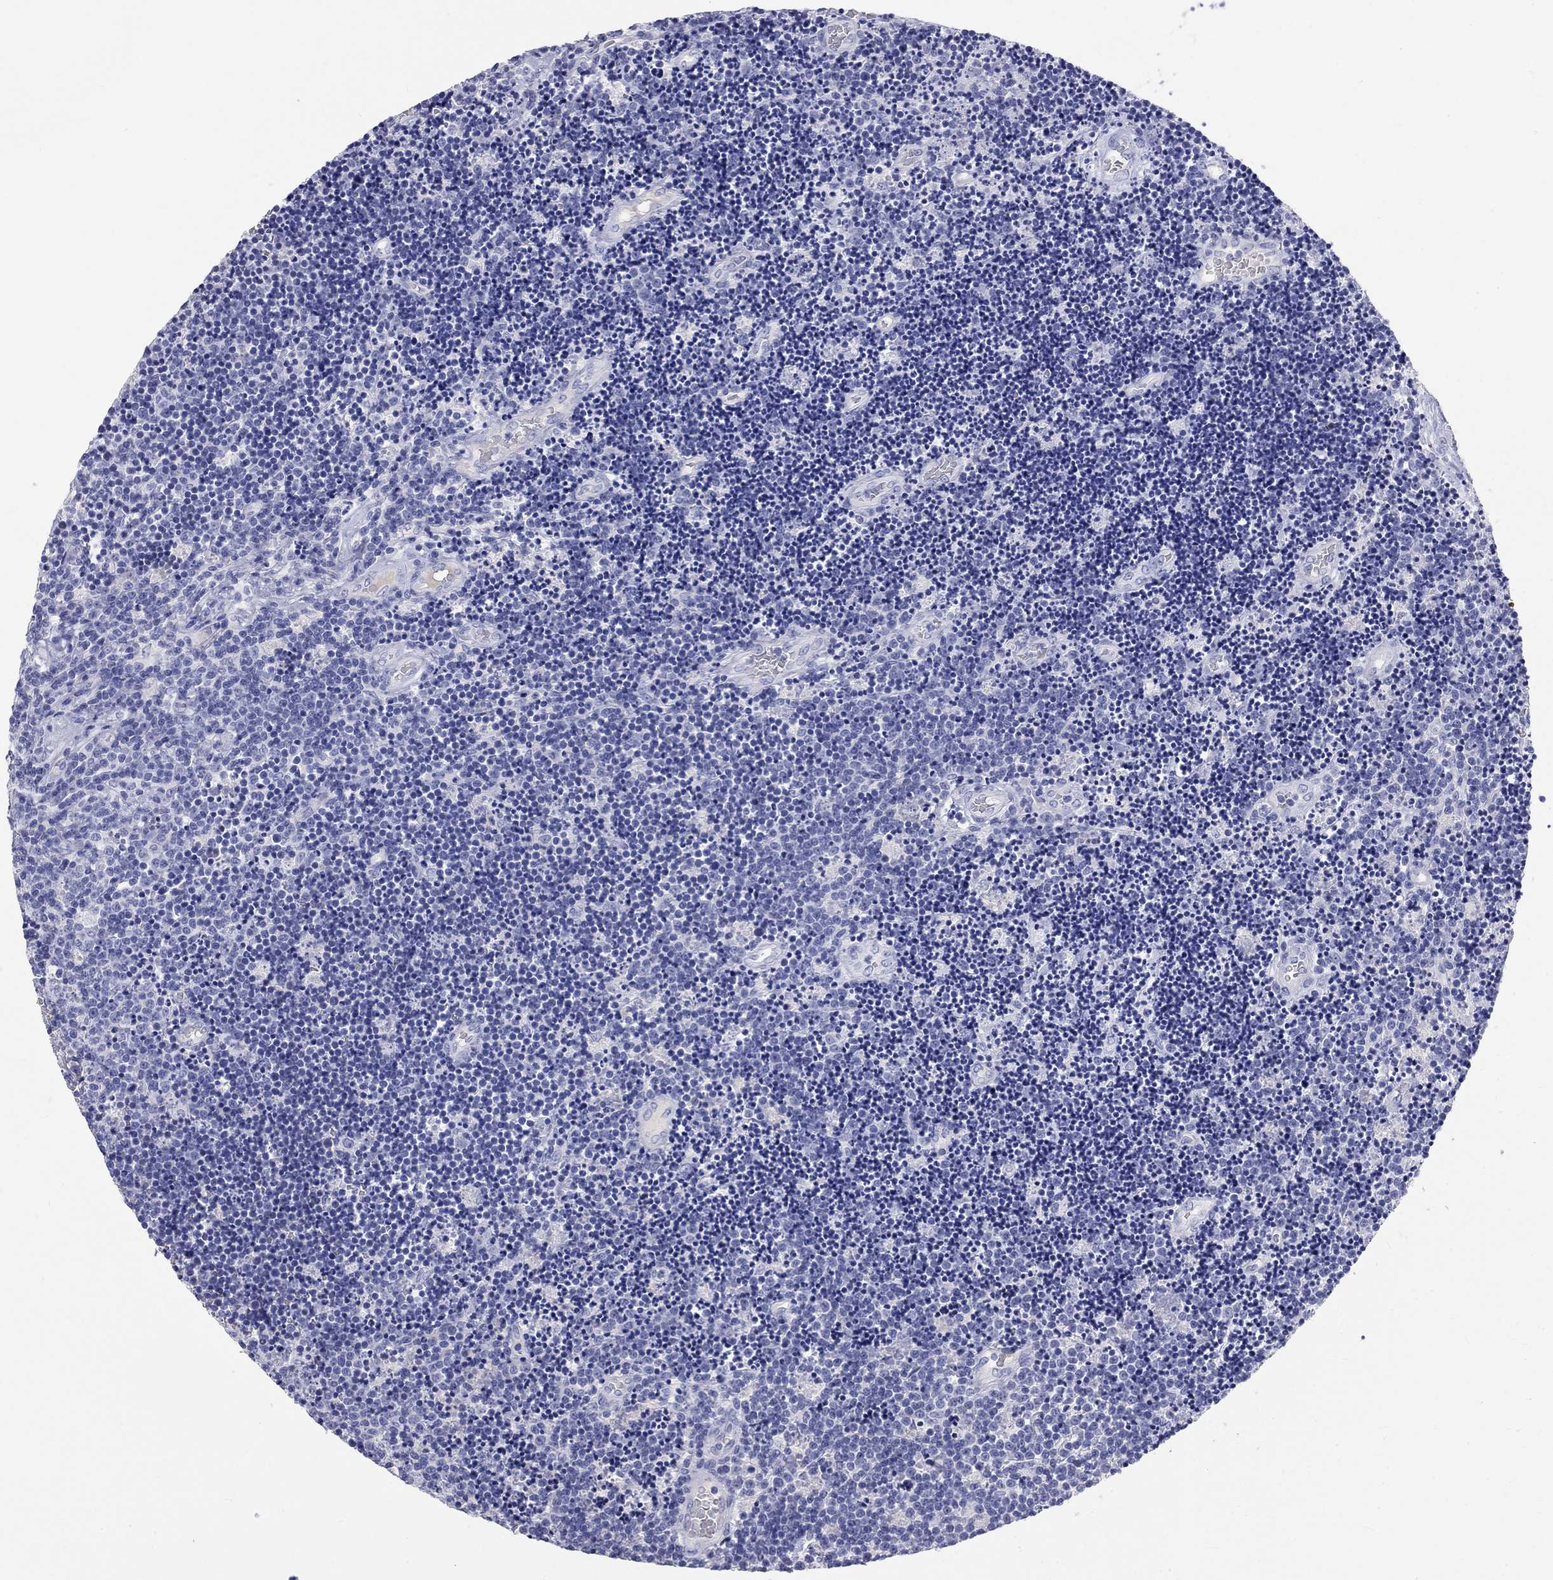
{"staining": {"intensity": "negative", "quantity": "none", "location": "none"}, "tissue": "lymphoma", "cell_type": "Tumor cells", "image_type": "cancer", "snomed": [{"axis": "morphology", "description": "Malignant lymphoma, non-Hodgkin's type, Low grade"}, {"axis": "topography", "description": "Brain"}], "caption": "A histopathology image of lymphoma stained for a protein demonstrates no brown staining in tumor cells. (Brightfield microscopy of DAB (3,3'-diaminobenzidine) immunohistochemistry (IHC) at high magnification).", "gene": "PHOX2B", "patient": {"sex": "female", "age": 66}}